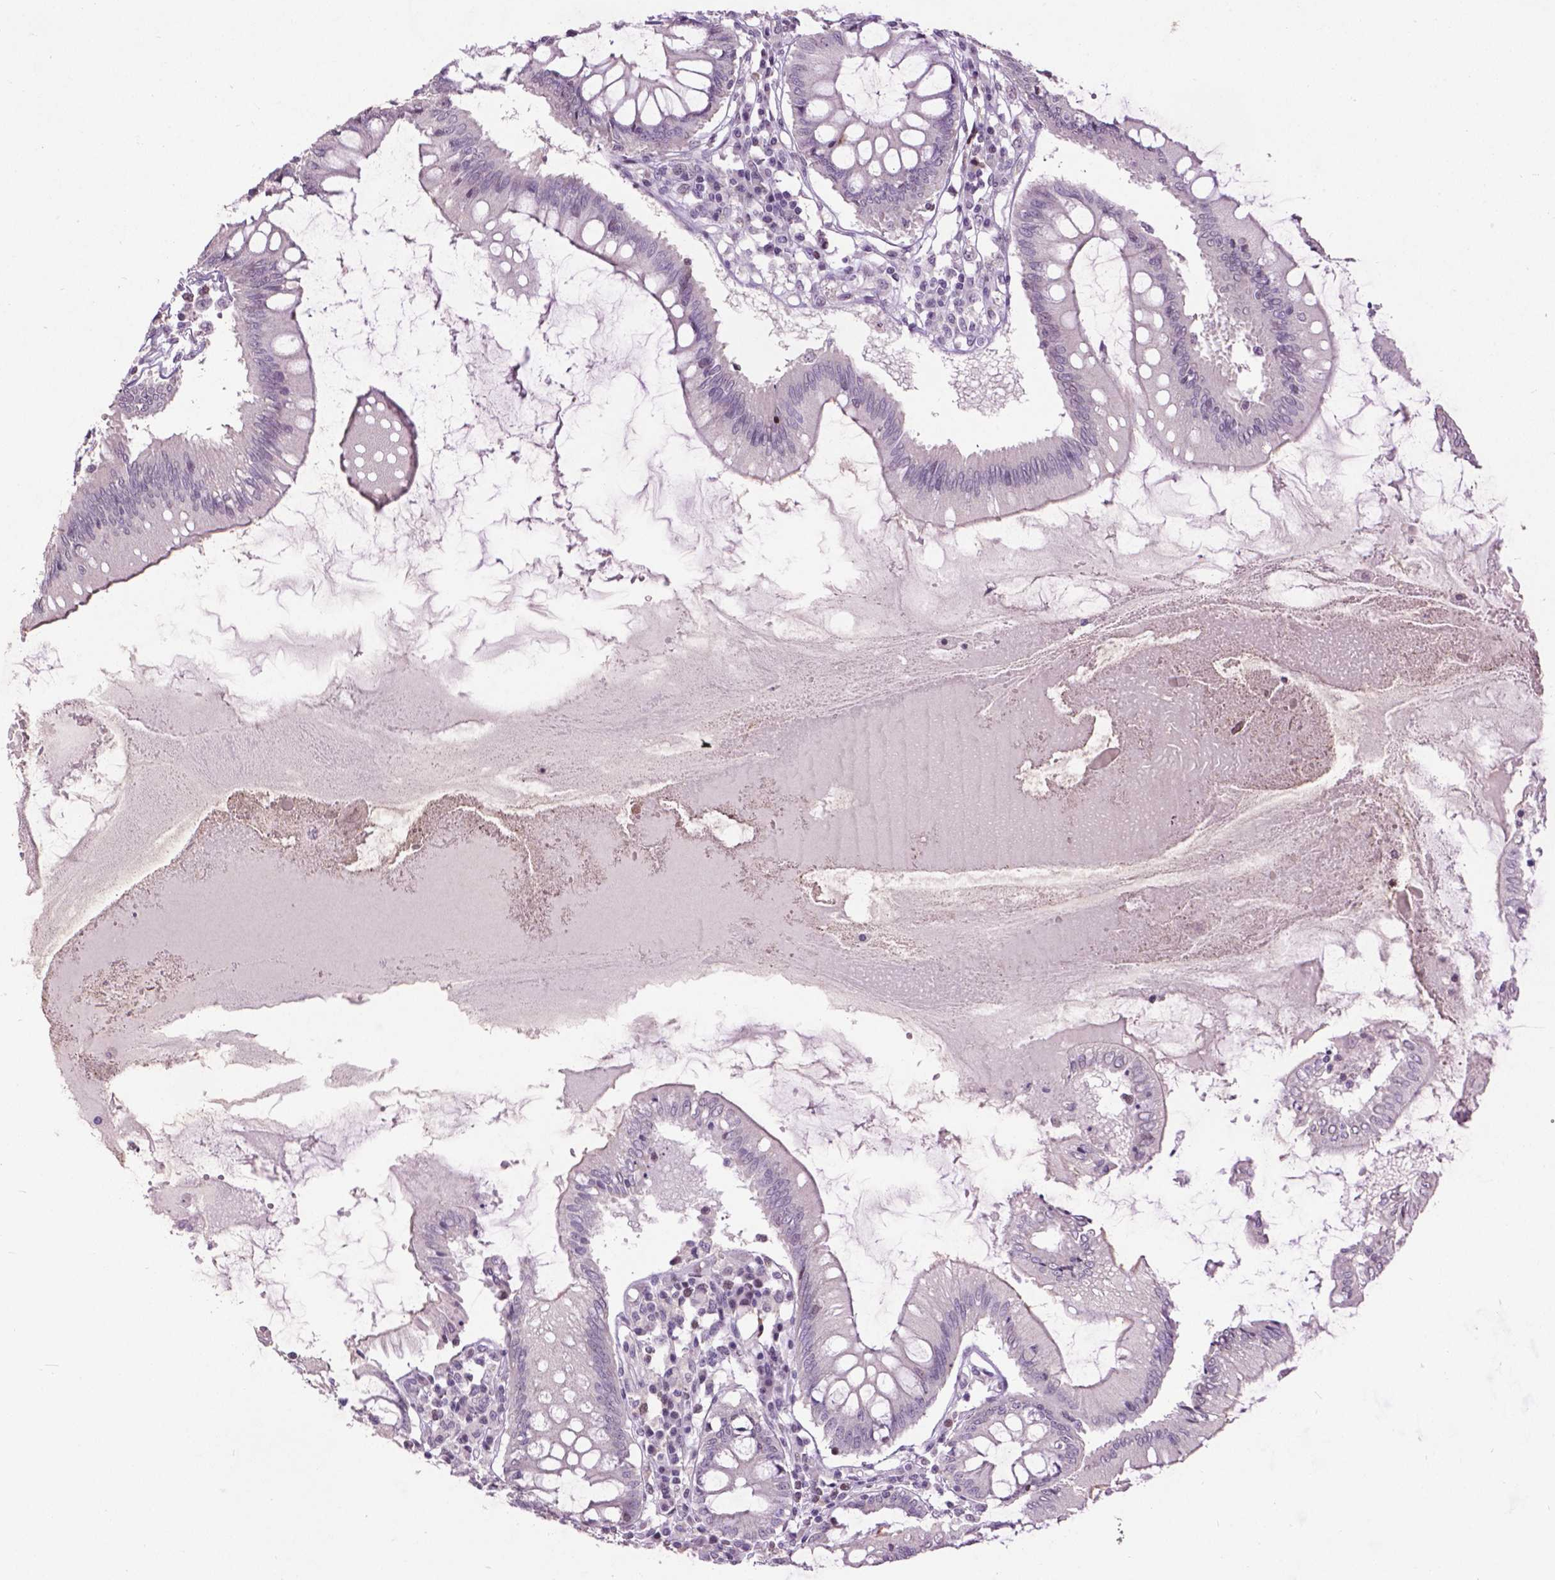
{"staining": {"intensity": "negative", "quantity": "none", "location": "none"}, "tissue": "colon", "cell_type": "Endothelial cells", "image_type": "normal", "snomed": [{"axis": "morphology", "description": "Normal tissue, NOS"}, {"axis": "morphology", "description": "Adenocarcinoma, NOS"}, {"axis": "topography", "description": "Colon"}], "caption": "This is an immunohistochemistry (IHC) image of normal human colon. There is no staining in endothelial cells.", "gene": "TH", "patient": {"sex": "male", "age": 83}}